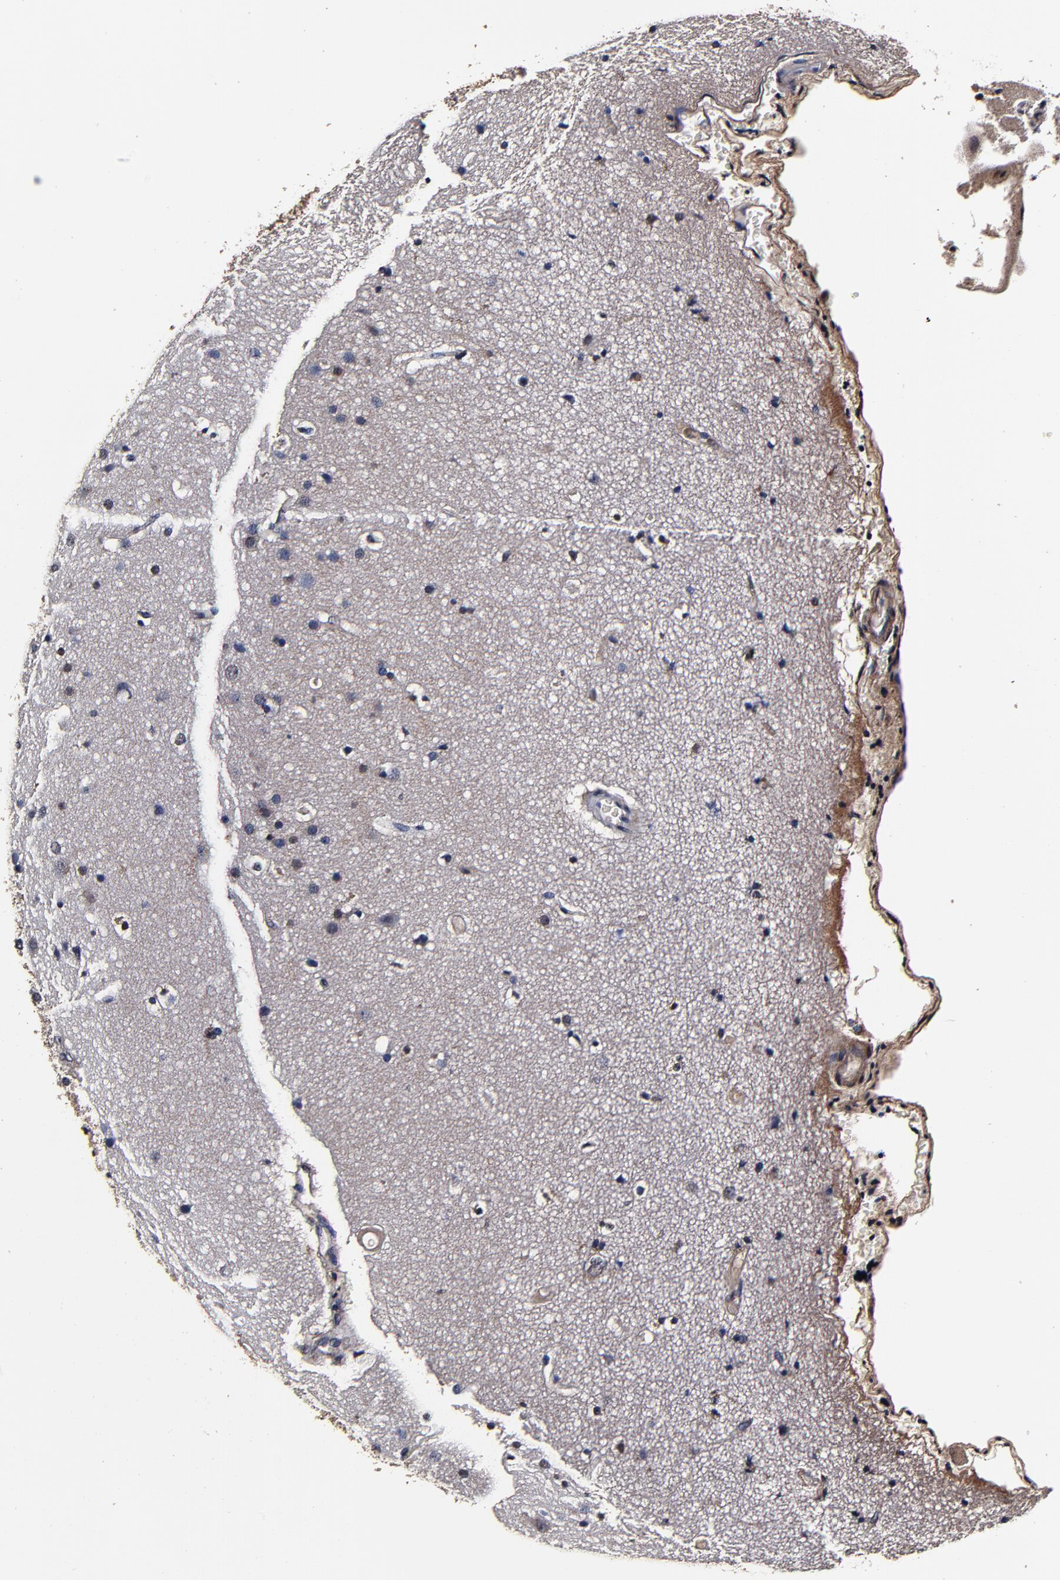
{"staining": {"intensity": "negative", "quantity": "none", "location": "none"}, "tissue": "glioma", "cell_type": "Tumor cells", "image_type": "cancer", "snomed": [{"axis": "morphology", "description": "Glioma, malignant, Low grade"}, {"axis": "topography", "description": "Cerebral cortex"}], "caption": "IHC photomicrograph of neoplastic tissue: human glioma stained with DAB shows no significant protein expression in tumor cells.", "gene": "MMP15", "patient": {"sex": "female", "age": 47}}